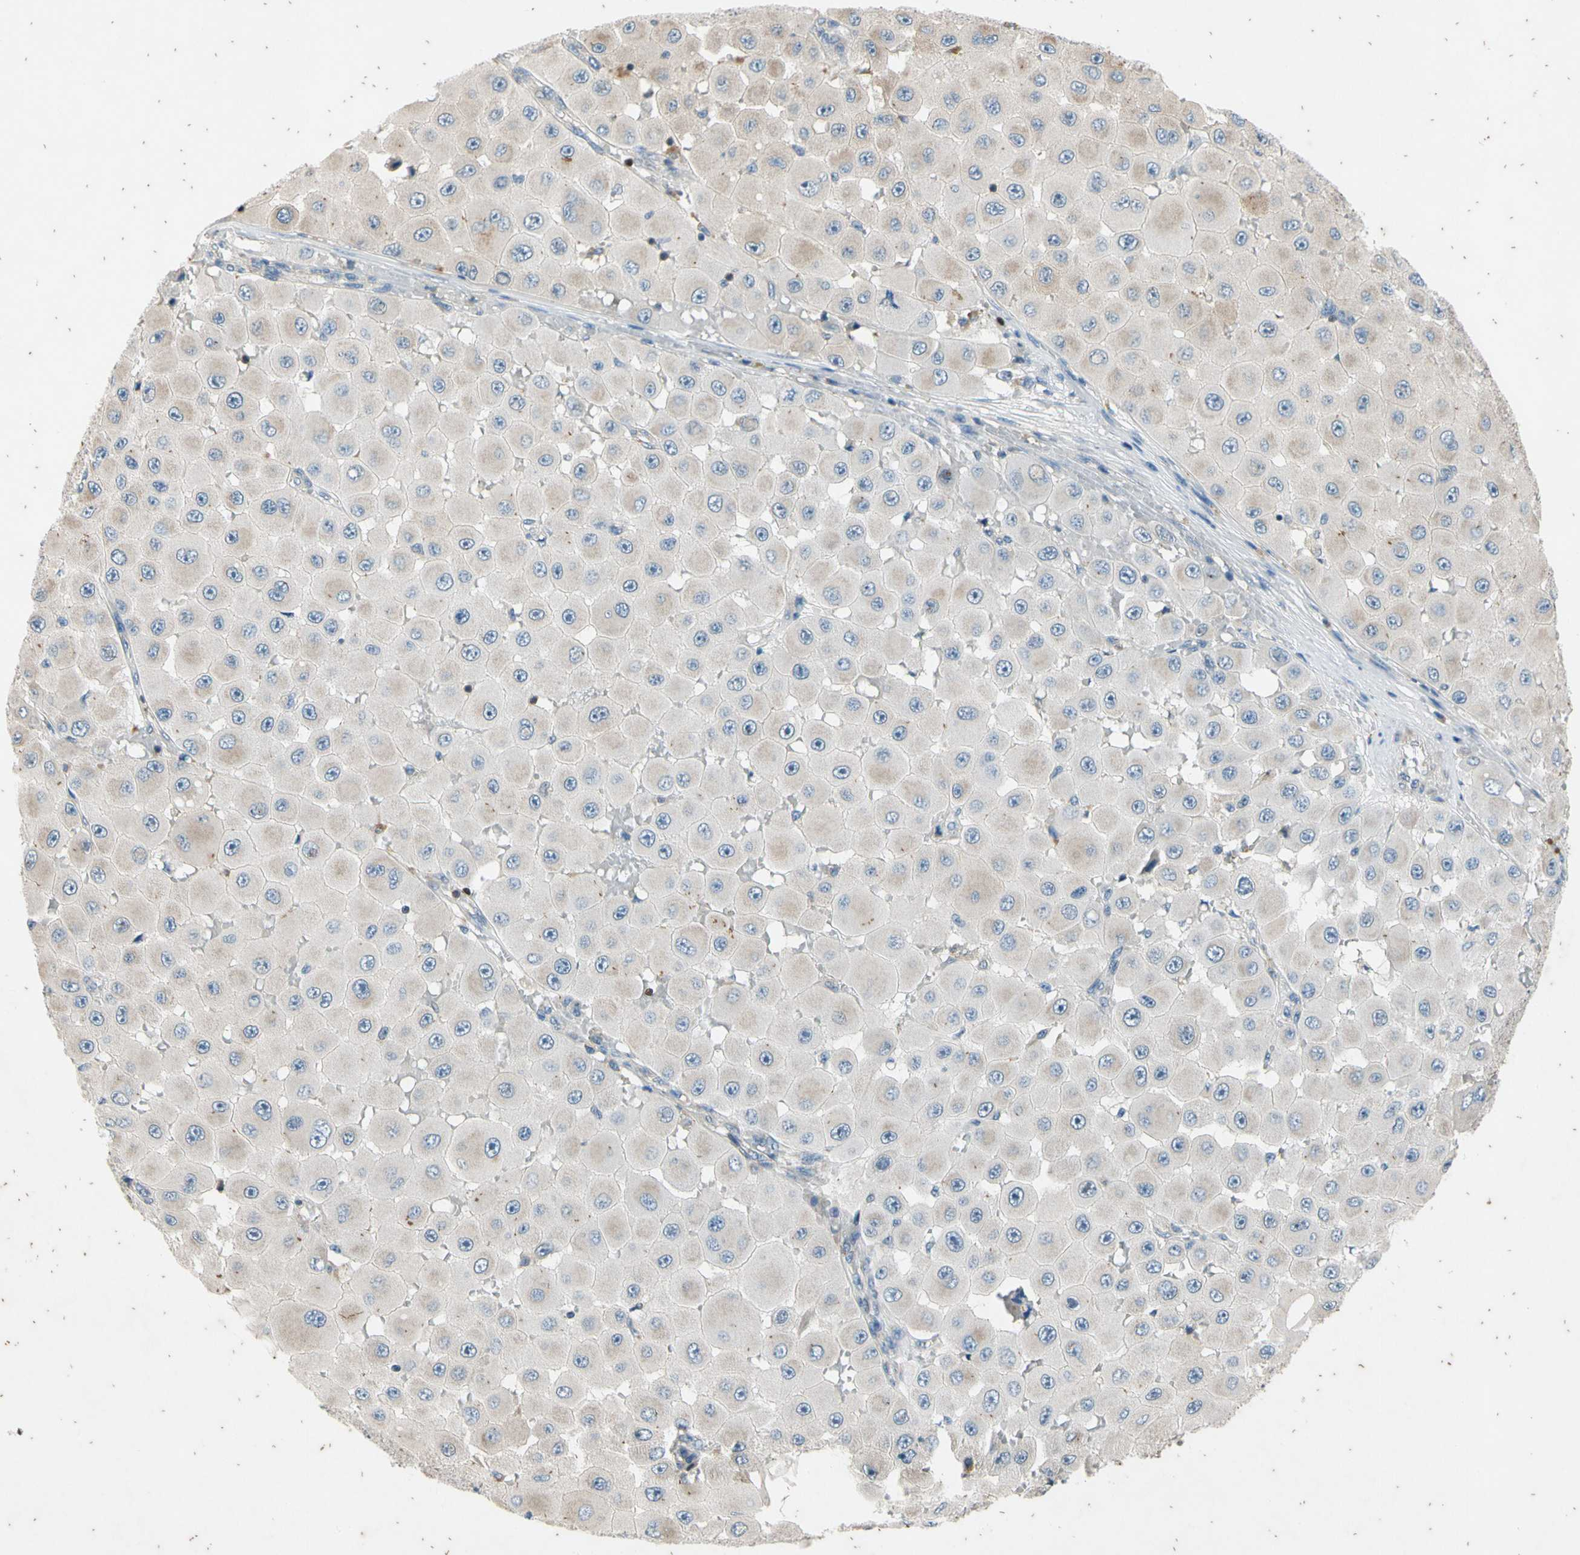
{"staining": {"intensity": "weak", "quantity": "25%-75%", "location": "cytoplasmic/membranous"}, "tissue": "melanoma", "cell_type": "Tumor cells", "image_type": "cancer", "snomed": [{"axis": "morphology", "description": "Malignant melanoma, NOS"}, {"axis": "topography", "description": "Skin"}], "caption": "Malignant melanoma was stained to show a protein in brown. There is low levels of weak cytoplasmic/membranous positivity in approximately 25%-75% of tumor cells. Using DAB (3,3'-diaminobenzidine) (brown) and hematoxylin (blue) stains, captured at high magnification using brightfield microscopy.", "gene": "TBX21", "patient": {"sex": "female", "age": 81}}